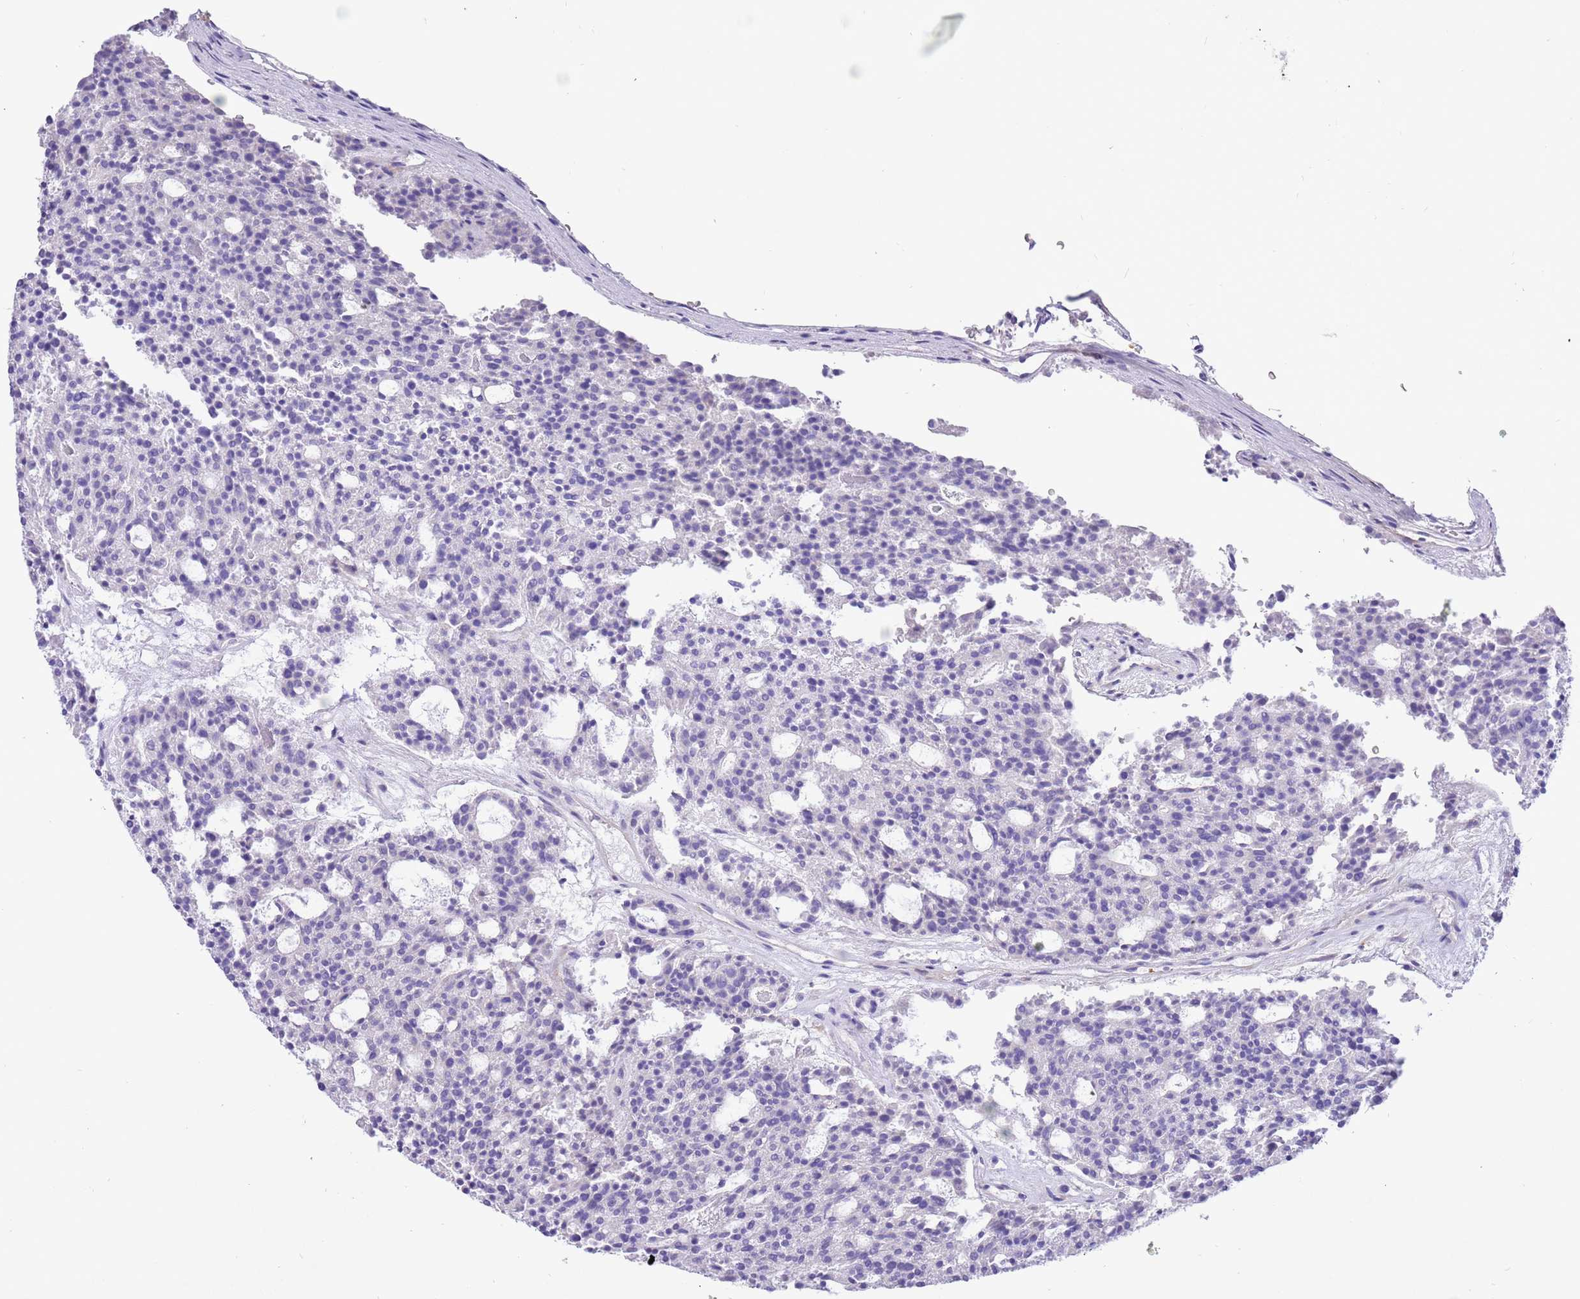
{"staining": {"intensity": "negative", "quantity": "none", "location": "none"}, "tissue": "carcinoid", "cell_type": "Tumor cells", "image_type": "cancer", "snomed": [{"axis": "morphology", "description": "Carcinoid, malignant, NOS"}, {"axis": "topography", "description": "Pancreas"}], "caption": "An image of human carcinoid is negative for staining in tumor cells. (Brightfield microscopy of DAB (3,3'-diaminobenzidine) immunohistochemistry (IHC) at high magnification).", "gene": "KBTBD3", "patient": {"sex": "female", "age": 54}}